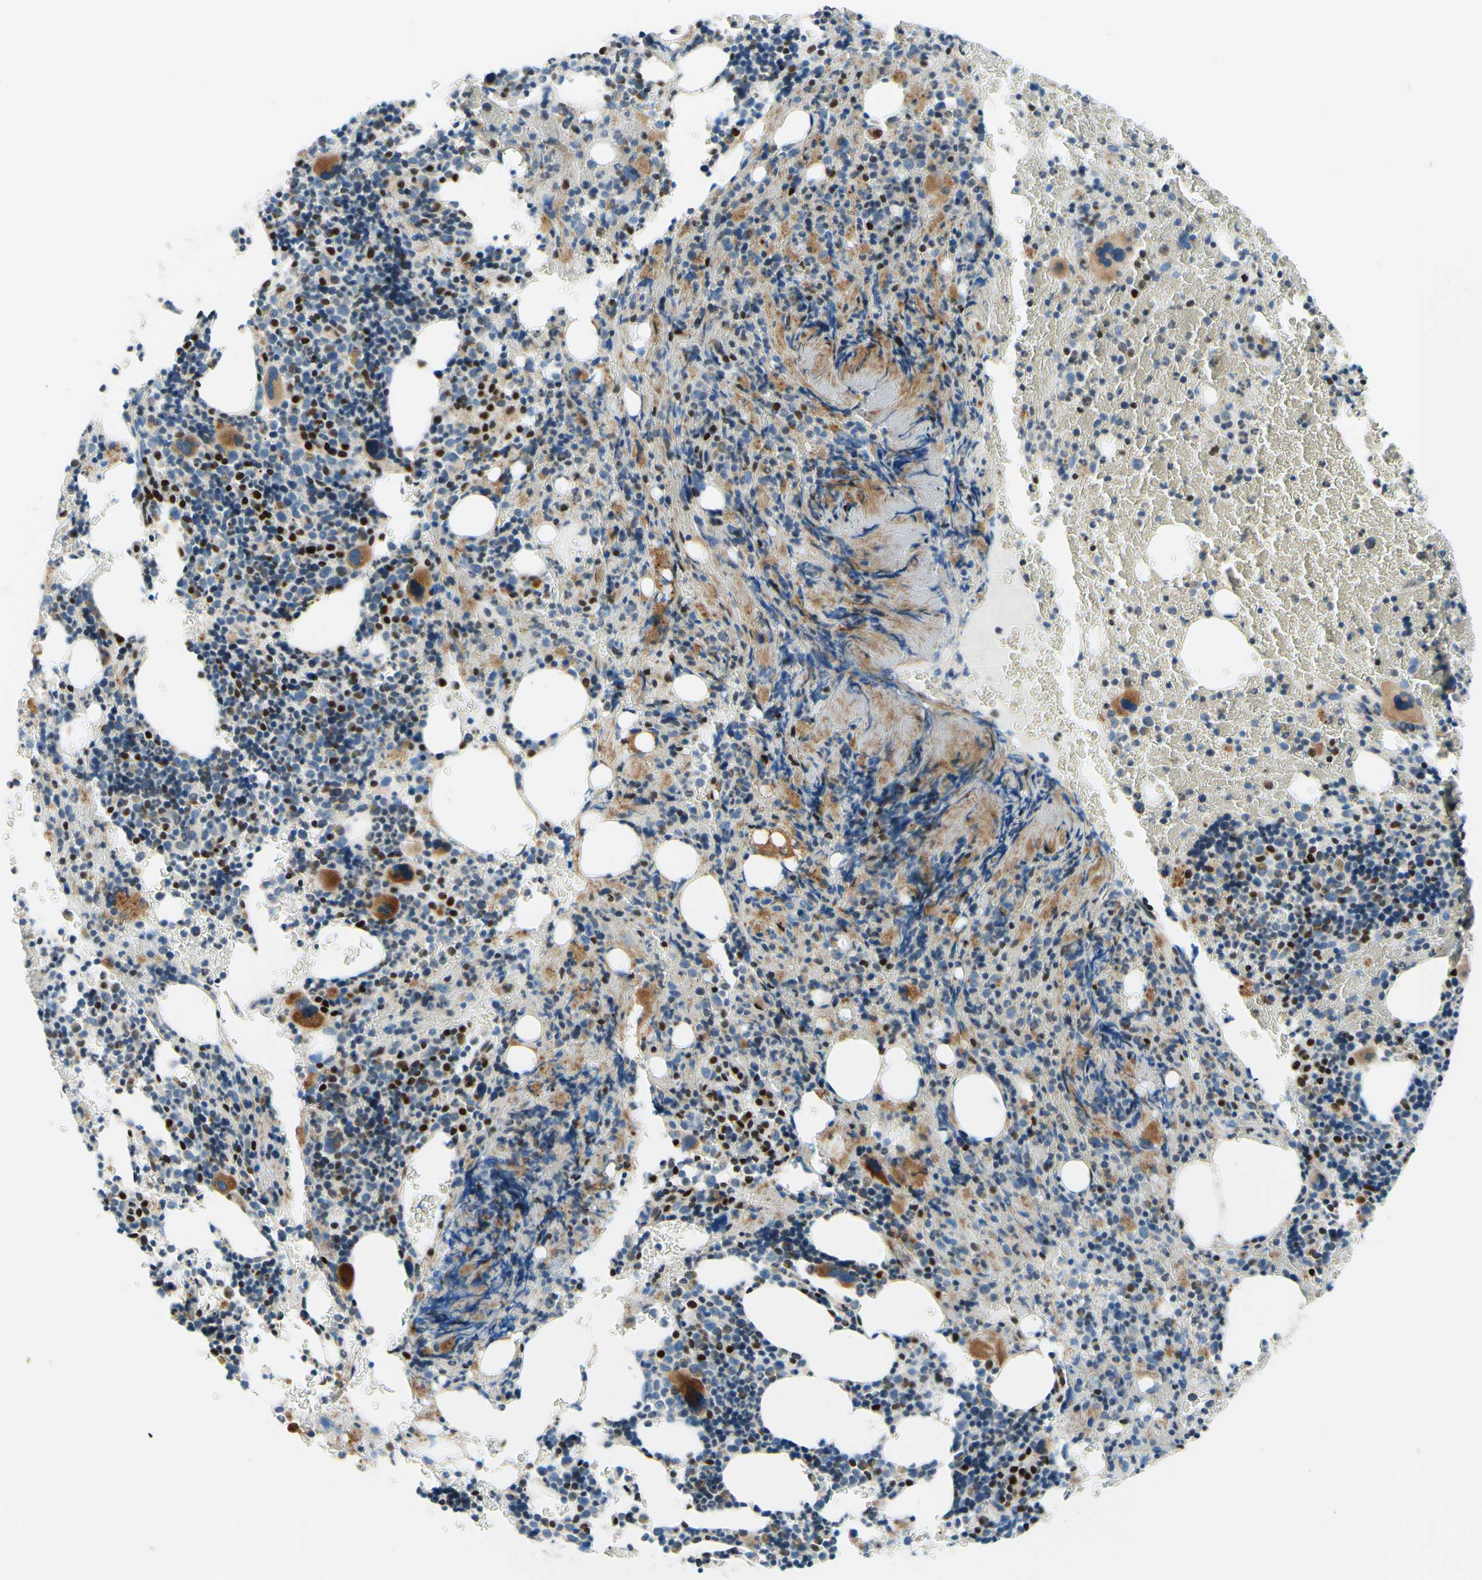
{"staining": {"intensity": "weak", "quantity": "<25%", "location": "cytoplasmic/membranous,nuclear"}, "tissue": "bone marrow", "cell_type": "Hematopoietic cells", "image_type": "normal", "snomed": [{"axis": "morphology", "description": "Normal tissue, NOS"}, {"axis": "morphology", "description": "Inflammation, NOS"}, {"axis": "topography", "description": "Bone marrow"}], "caption": "An IHC histopathology image of benign bone marrow is shown. There is no staining in hematopoietic cells of bone marrow.", "gene": "CBX7", "patient": {"sex": "male", "age": 72}}